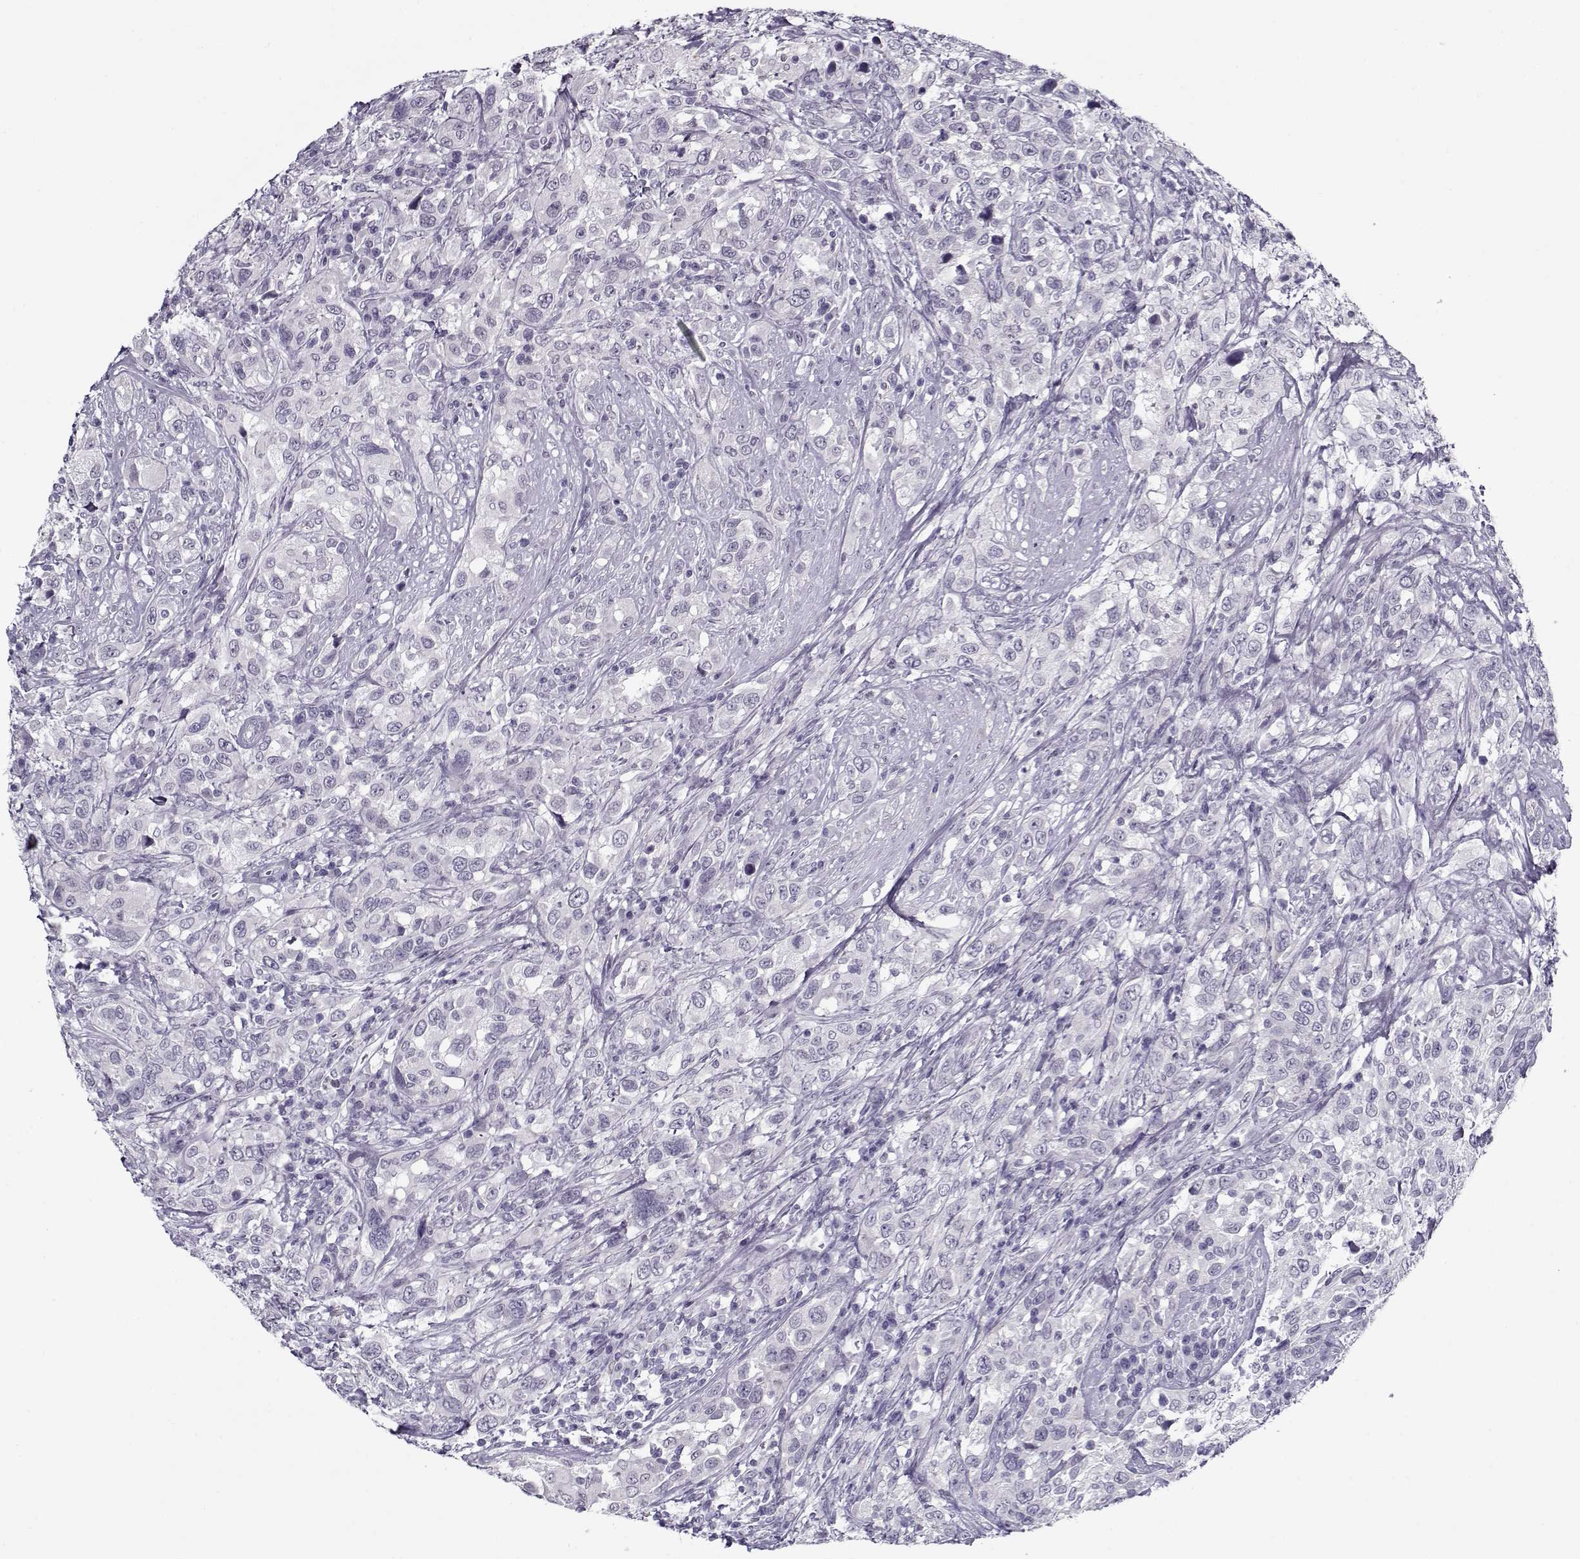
{"staining": {"intensity": "negative", "quantity": "none", "location": "none"}, "tissue": "urothelial cancer", "cell_type": "Tumor cells", "image_type": "cancer", "snomed": [{"axis": "morphology", "description": "Urothelial carcinoma, NOS"}, {"axis": "morphology", "description": "Urothelial carcinoma, High grade"}, {"axis": "topography", "description": "Urinary bladder"}], "caption": "A histopathology image of urothelial cancer stained for a protein demonstrates no brown staining in tumor cells.", "gene": "CIBAR1", "patient": {"sex": "female", "age": 64}}